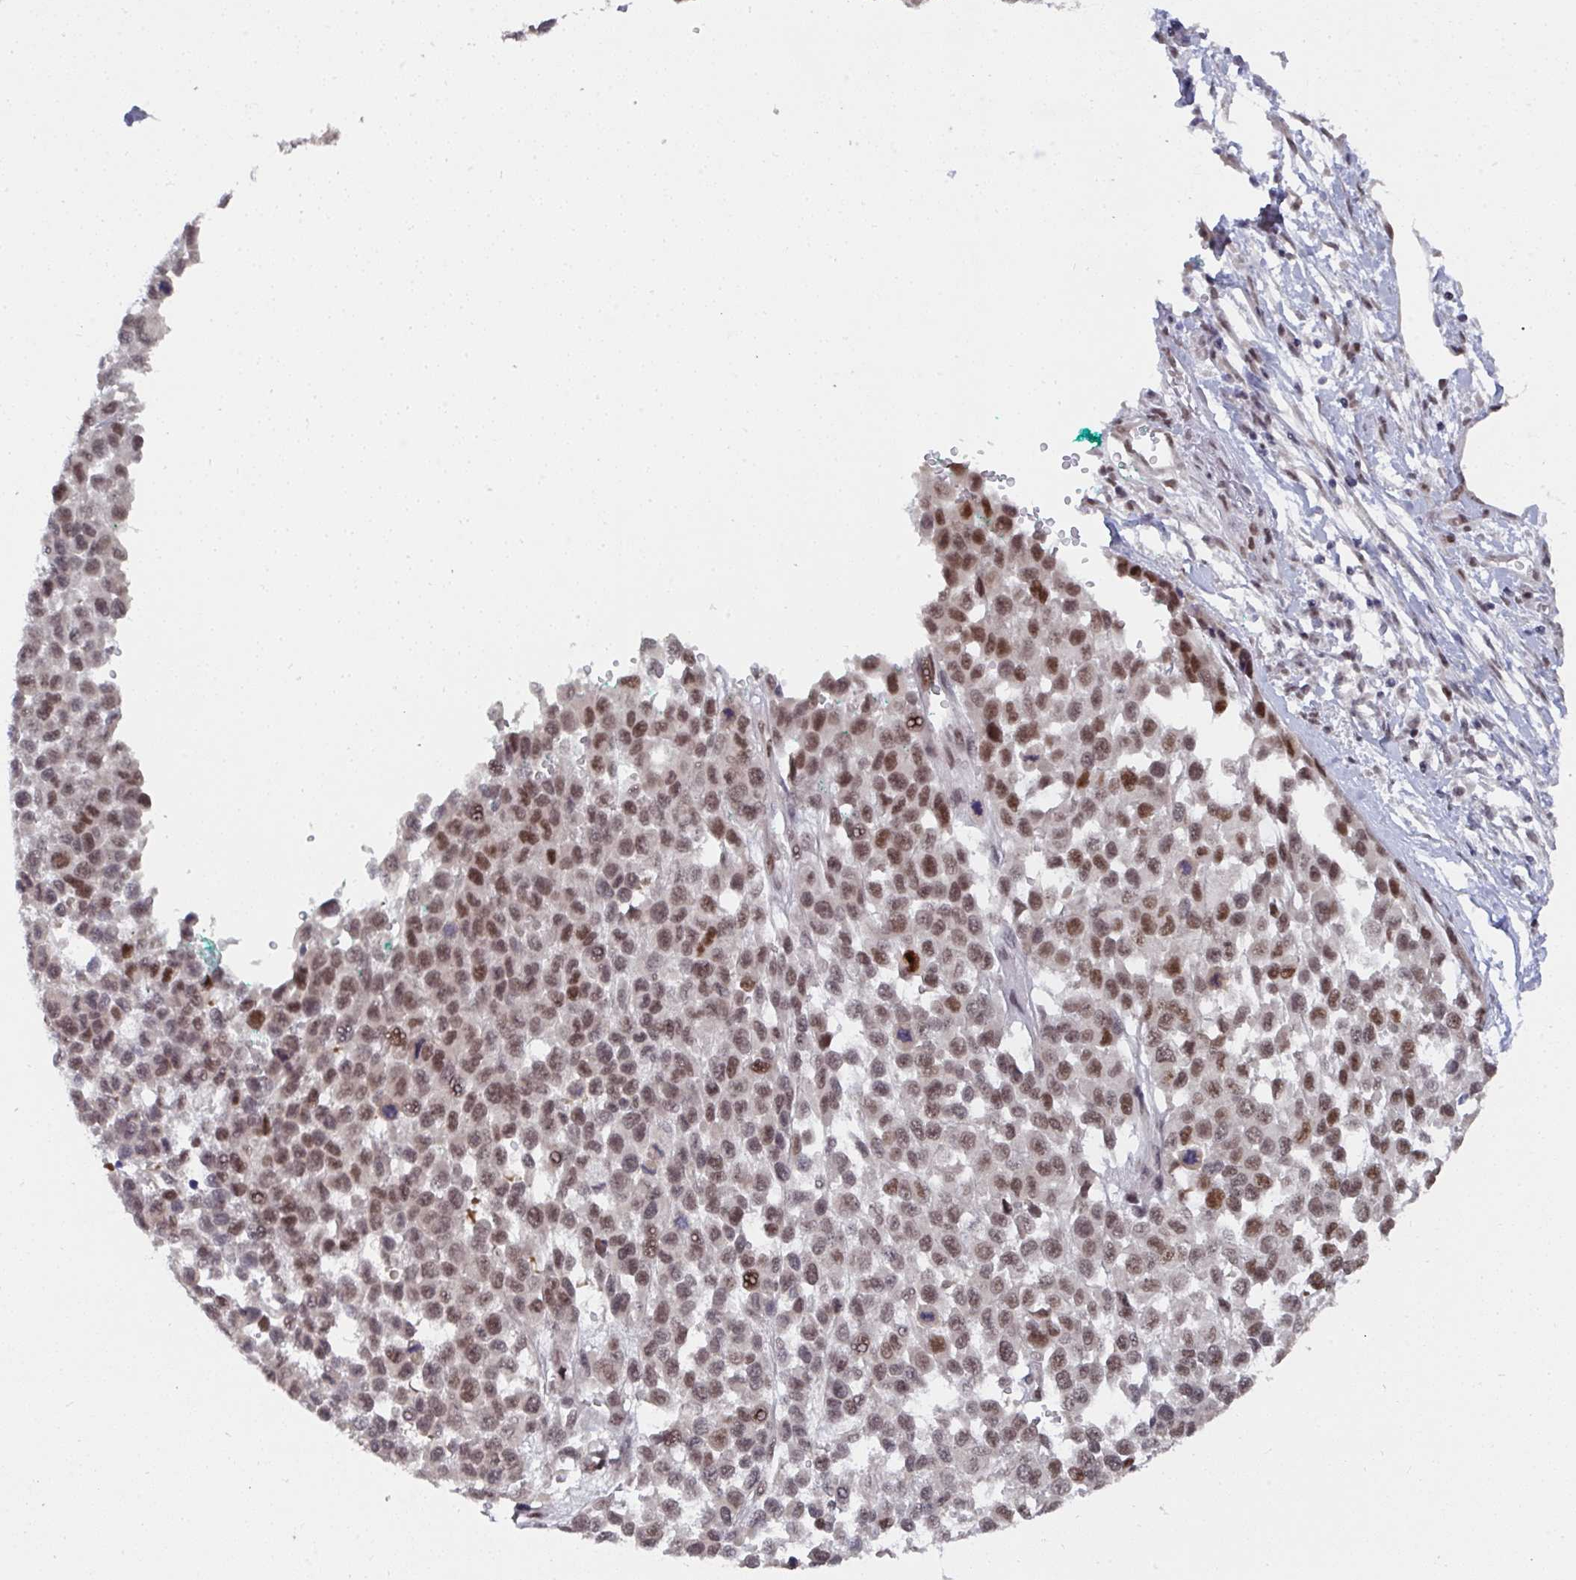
{"staining": {"intensity": "moderate", "quantity": ">75%", "location": "nuclear"}, "tissue": "melanoma", "cell_type": "Tumor cells", "image_type": "cancer", "snomed": [{"axis": "morphology", "description": "Malignant melanoma, NOS"}, {"axis": "topography", "description": "Skin"}], "caption": "Immunohistochemical staining of melanoma reveals medium levels of moderate nuclear protein expression in about >75% of tumor cells.", "gene": "JMJD1C", "patient": {"sex": "male", "age": 62}}